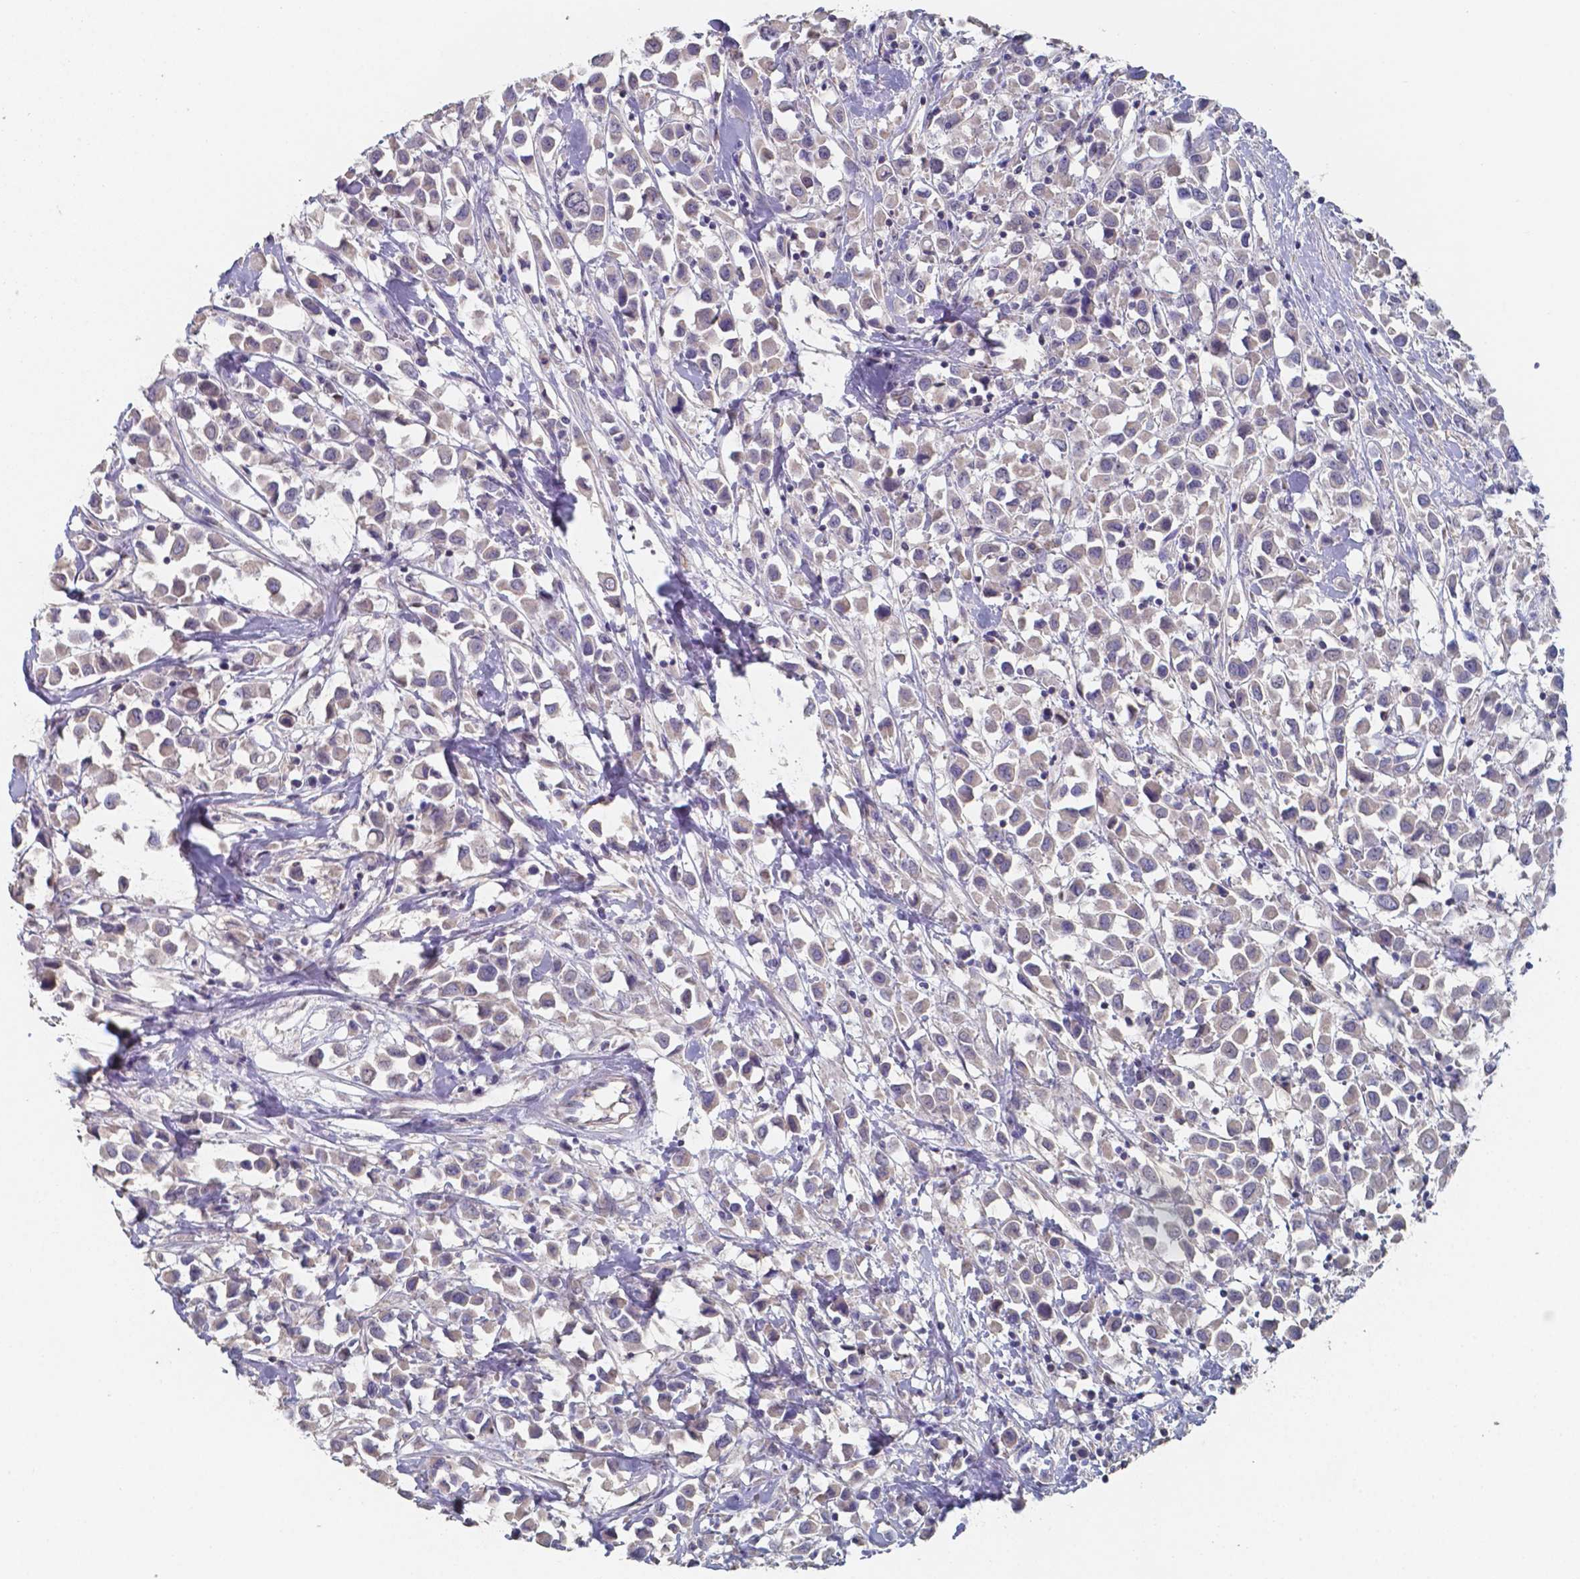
{"staining": {"intensity": "weak", "quantity": "<25%", "location": "cytoplasmic/membranous"}, "tissue": "breast cancer", "cell_type": "Tumor cells", "image_type": "cancer", "snomed": [{"axis": "morphology", "description": "Duct carcinoma"}, {"axis": "topography", "description": "Breast"}], "caption": "Tumor cells show no significant staining in breast cancer.", "gene": "FOXJ1", "patient": {"sex": "female", "age": 61}}